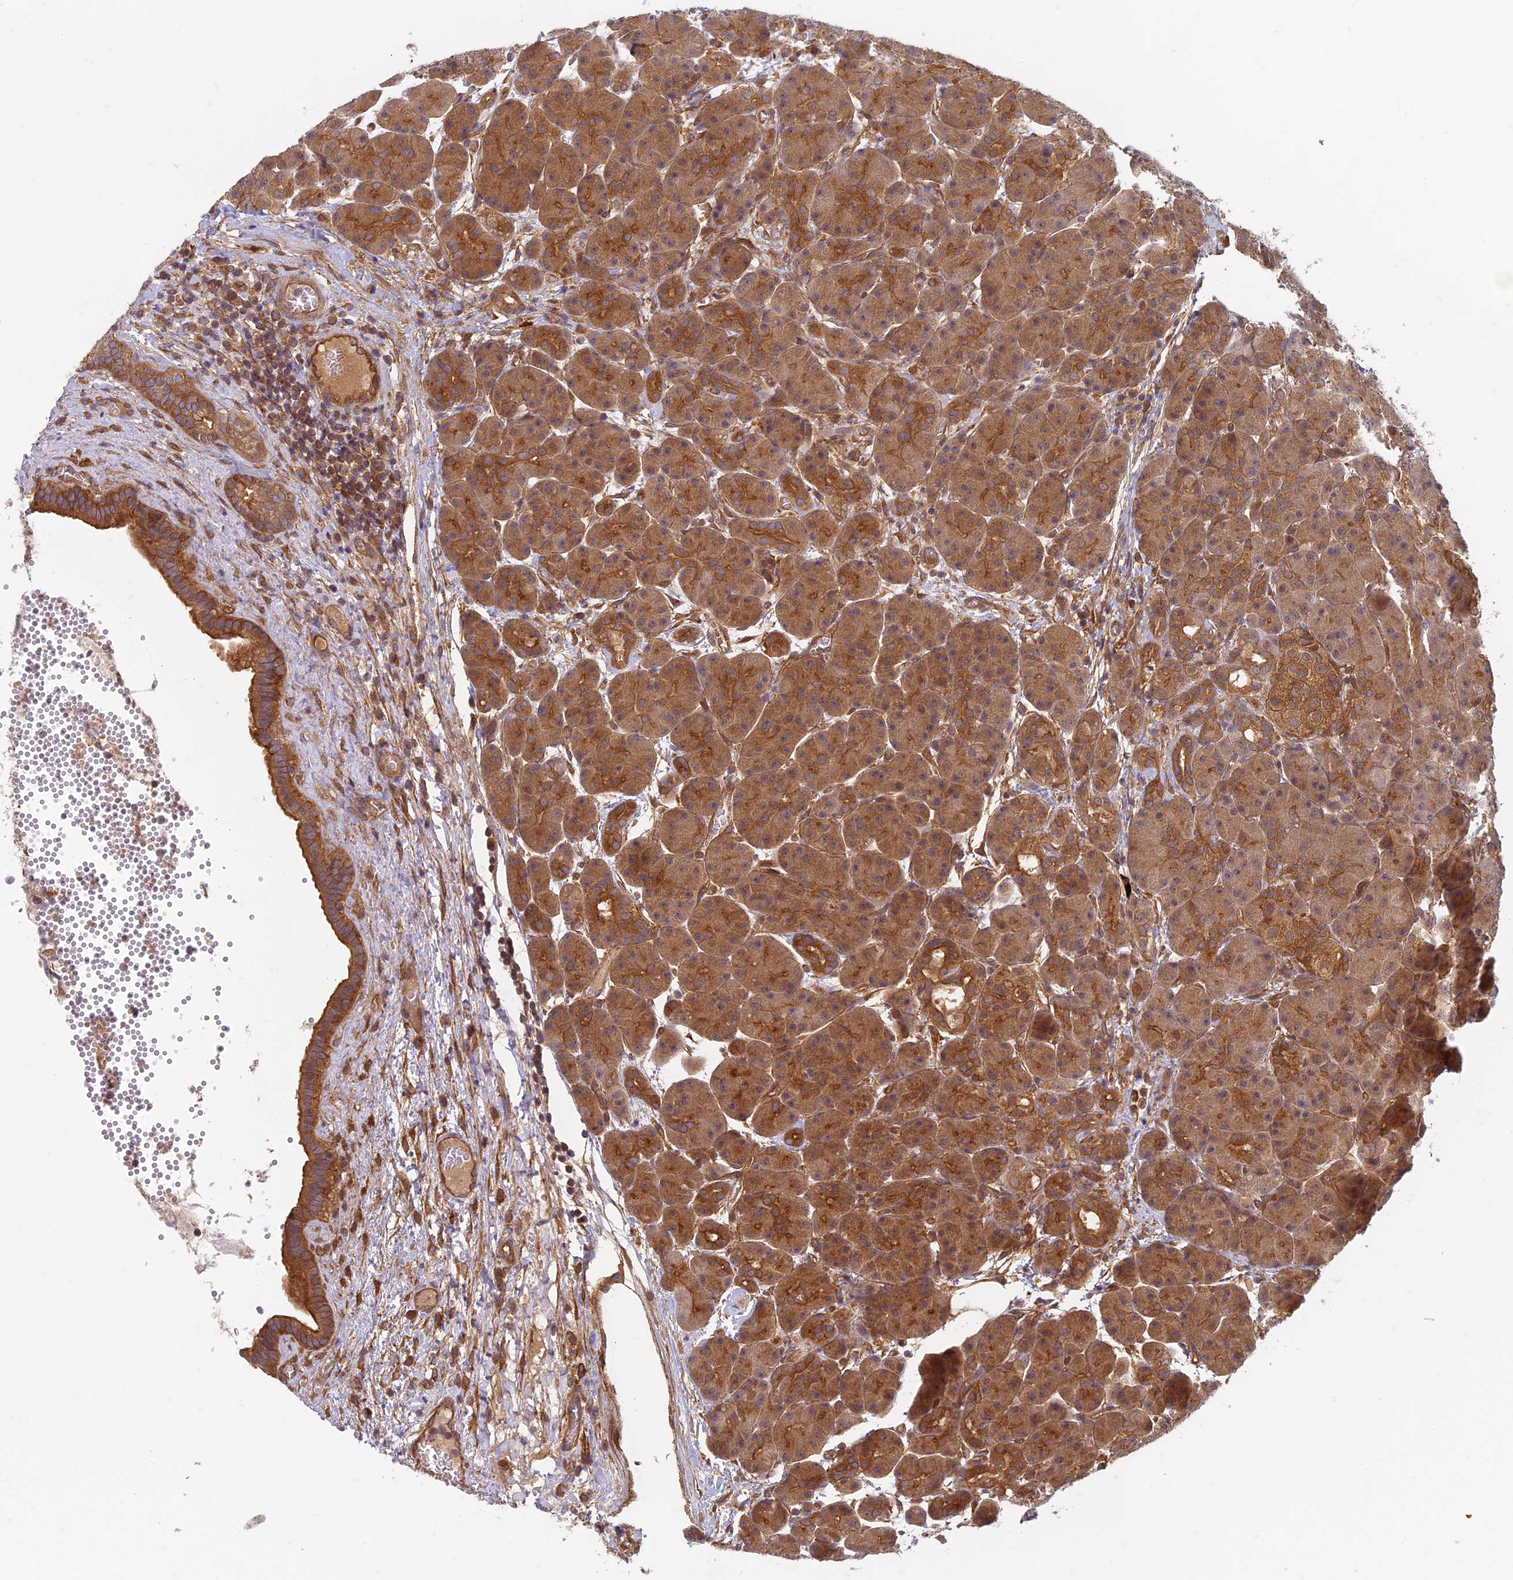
{"staining": {"intensity": "moderate", "quantity": ">75%", "location": "cytoplasmic/membranous"}, "tissue": "pancreas", "cell_type": "Exocrine glandular cells", "image_type": "normal", "snomed": [{"axis": "morphology", "description": "Normal tissue, NOS"}, {"axis": "topography", "description": "Pancreas"}], "caption": "DAB (3,3'-diaminobenzidine) immunohistochemical staining of benign pancreas demonstrates moderate cytoplasmic/membranous protein expression in approximately >75% of exocrine glandular cells.", "gene": "TCF25", "patient": {"sex": "male", "age": 63}}